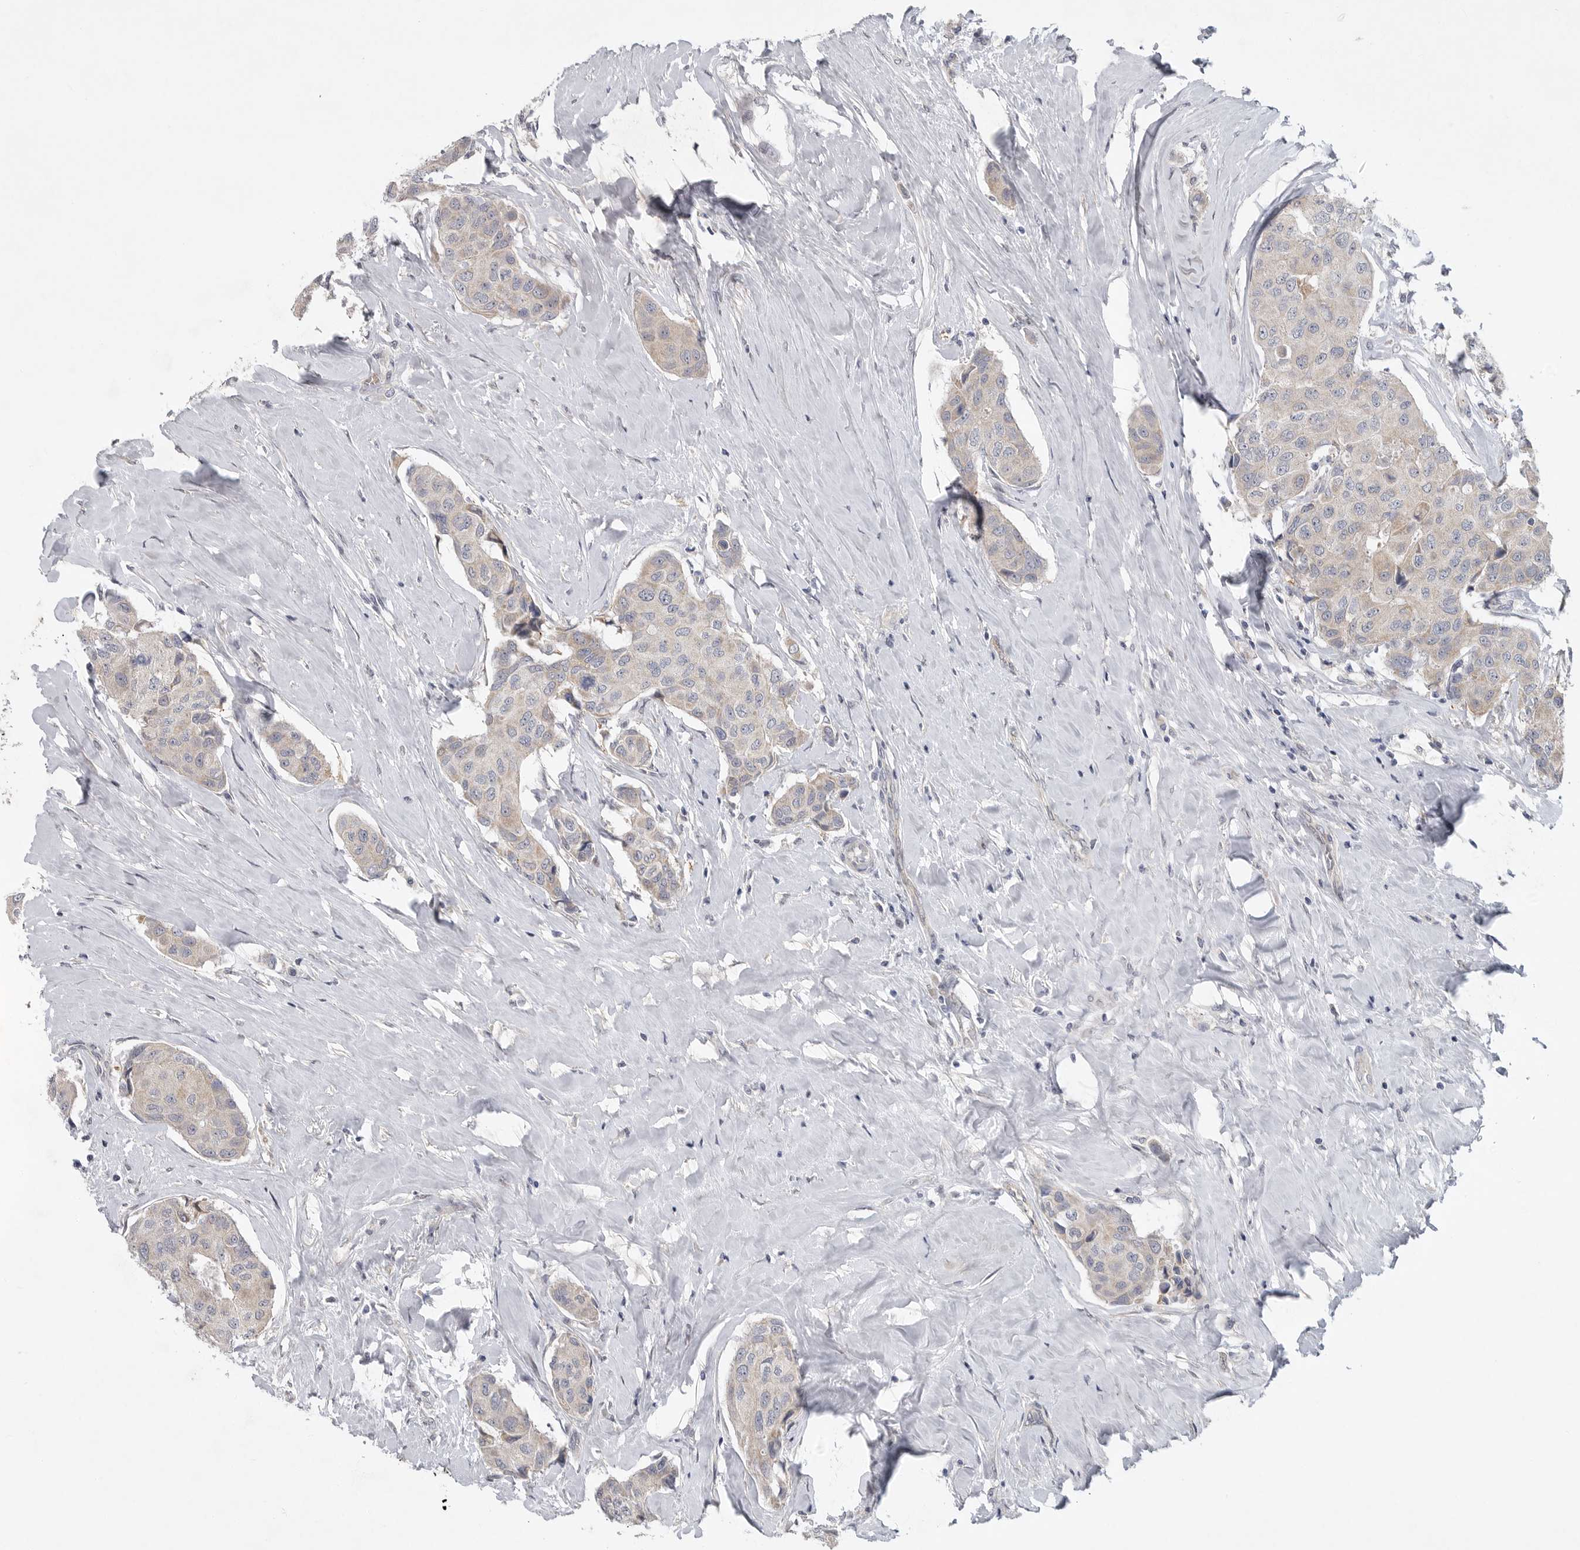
{"staining": {"intensity": "negative", "quantity": "none", "location": "none"}, "tissue": "breast cancer", "cell_type": "Tumor cells", "image_type": "cancer", "snomed": [{"axis": "morphology", "description": "Duct carcinoma"}, {"axis": "topography", "description": "Breast"}], "caption": "The micrograph shows no significant expression in tumor cells of invasive ductal carcinoma (breast). (Stains: DAB (3,3'-diaminobenzidine) IHC with hematoxylin counter stain, Microscopy: brightfield microscopy at high magnification).", "gene": "FBXO43", "patient": {"sex": "female", "age": 80}}